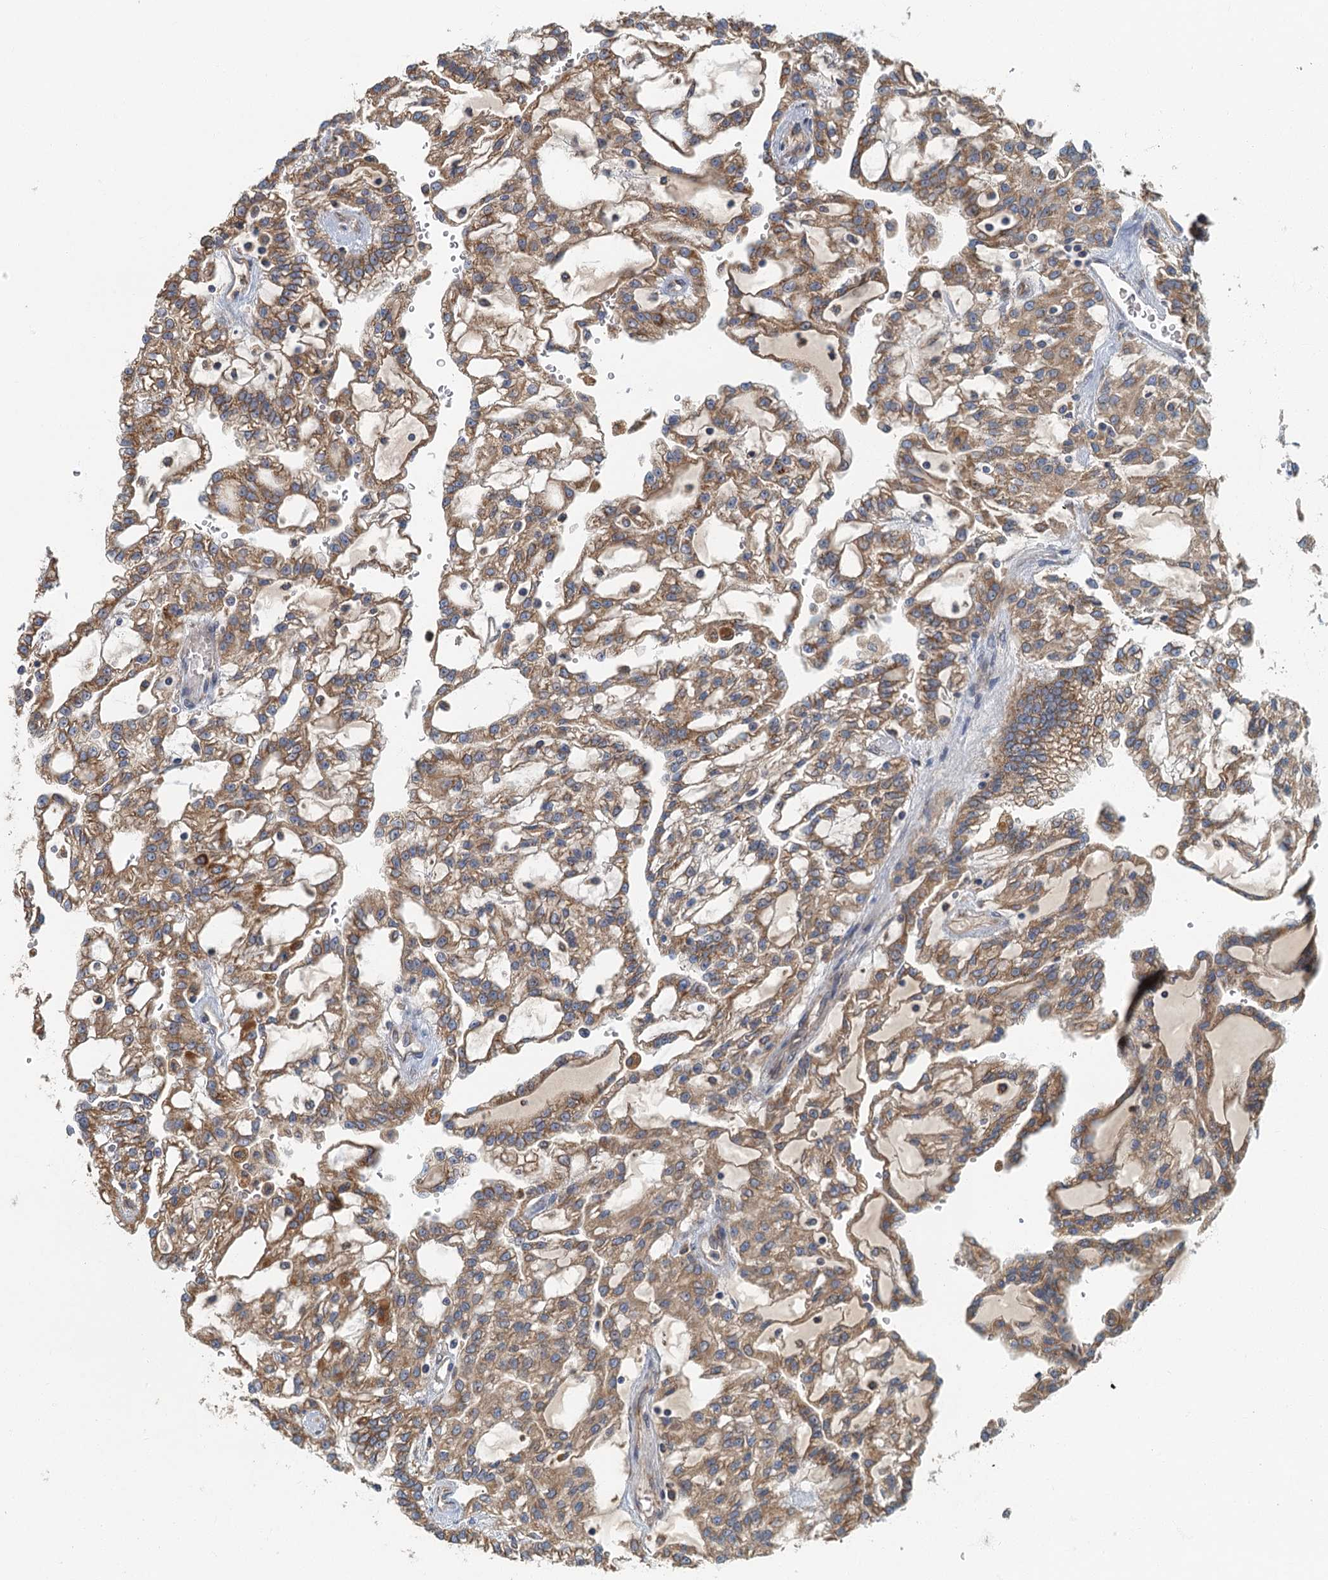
{"staining": {"intensity": "moderate", "quantity": ">75%", "location": "cytoplasmic/membranous"}, "tissue": "renal cancer", "cell_type": "Tumor cells", "image_type": "cancer", "snomed": [{"axis": "morphology", "description": "Adenocarcinoma, NOS"}, {"axis": "topography", "description": "Kidney"}], "caption": "Immunohistochemistry (IHC) (DAB (3,3'-diaminobenzidine)) staining of adenocarcinoma (renal) exhibits moderate cytoplasmic/membranous protein staining in about >75% of tumor cells.", "gene": "SPDYC", "patient": {"sex": "male", "age": 63}}